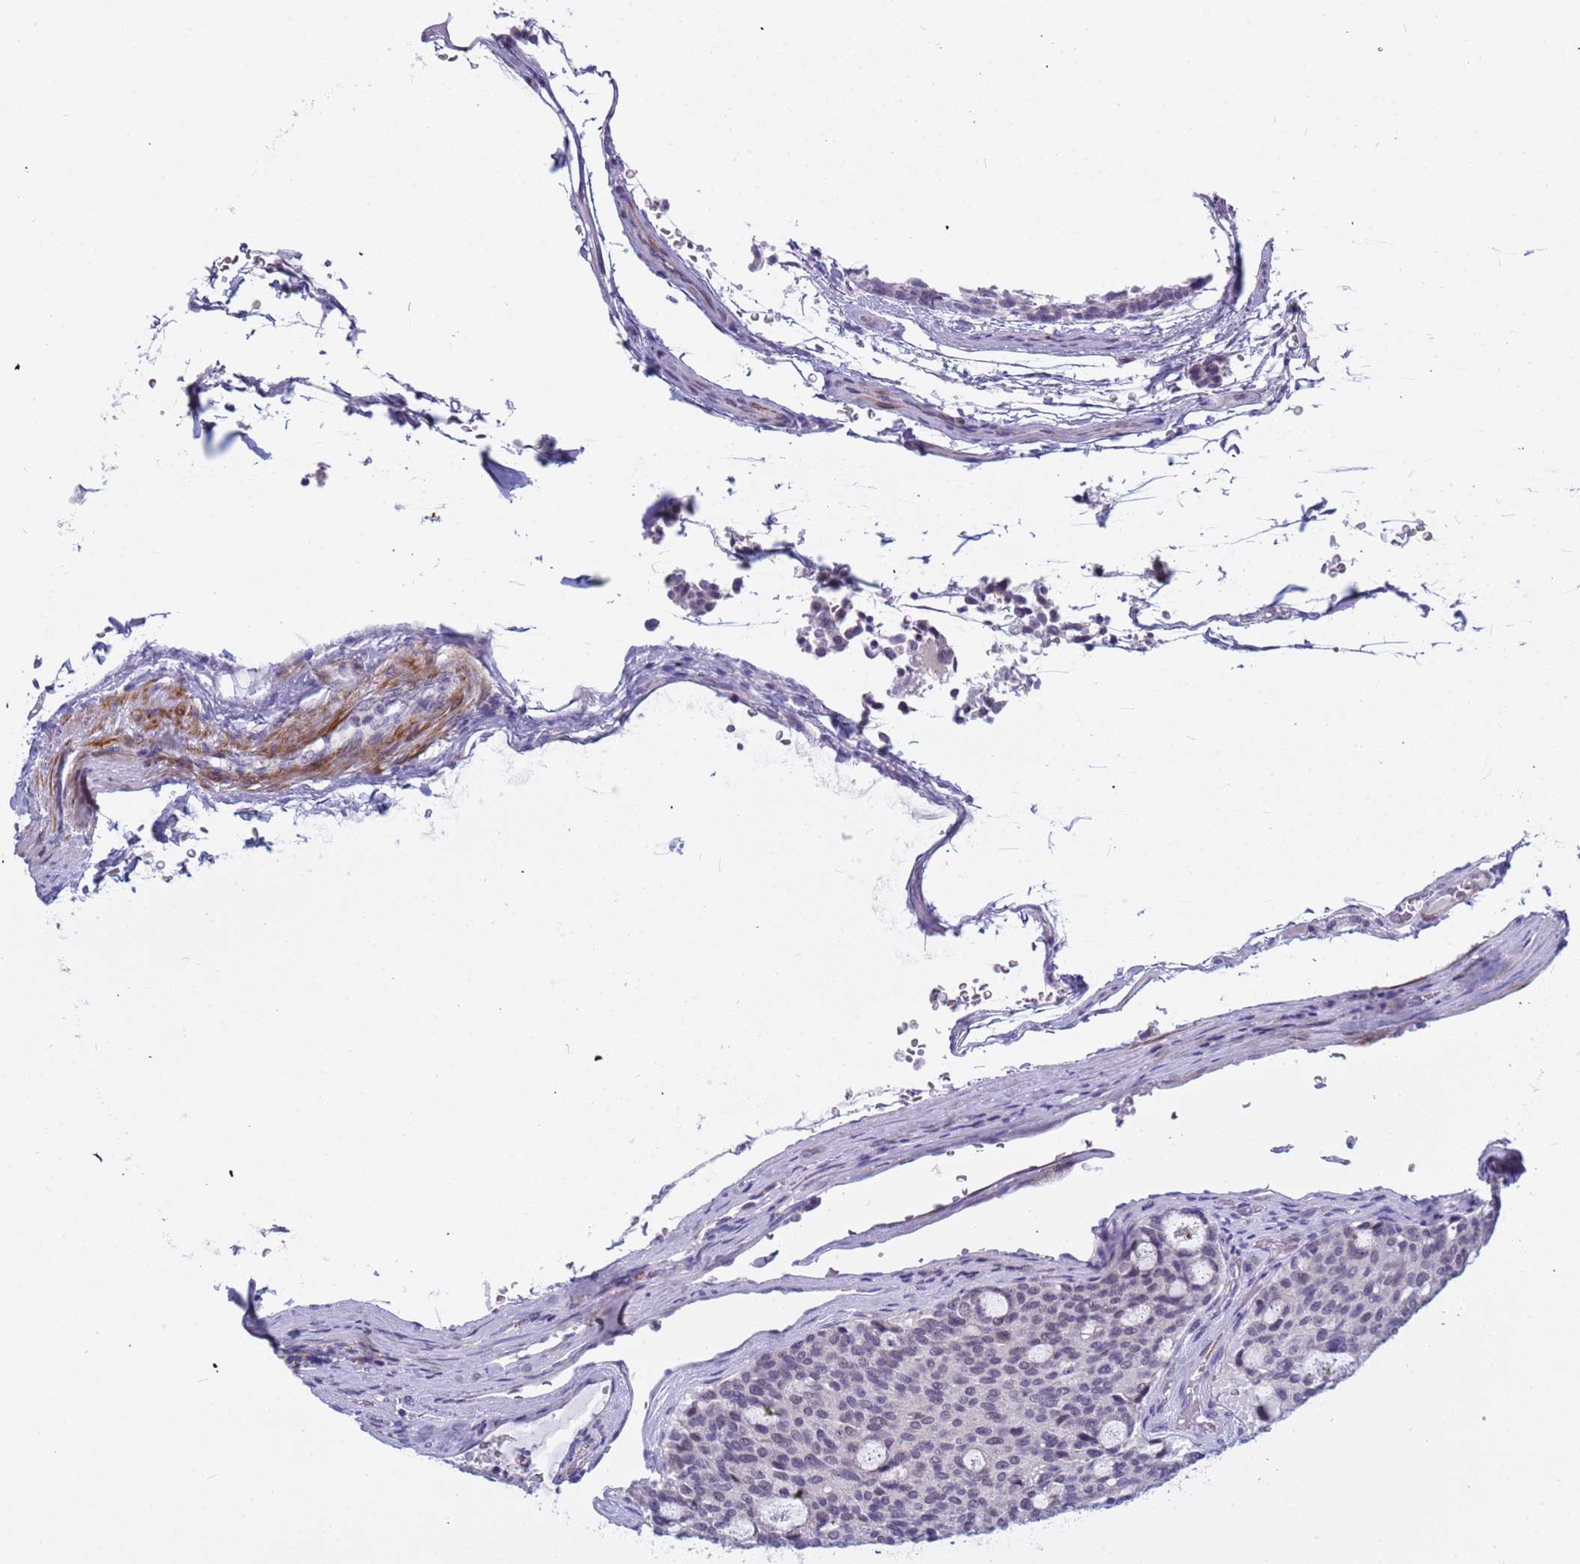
{"staining": {"intensity": "weak", "quantity": "<25%", "location": "nuclear"}, "tissue": "carcinoid", "cell_type": "Tumor cells", "image_type": "cancer", "snomed": [{"axis": "morphology", "description": "Carcinoid, malignant, NOS"}, {"axis": "topography", "description": "Pancreas"}], "caption": "Tumor cells show no significant staining in carcinoid.", "gene": "CXorf65", "patient": {"sex": "female", "age": 54}}